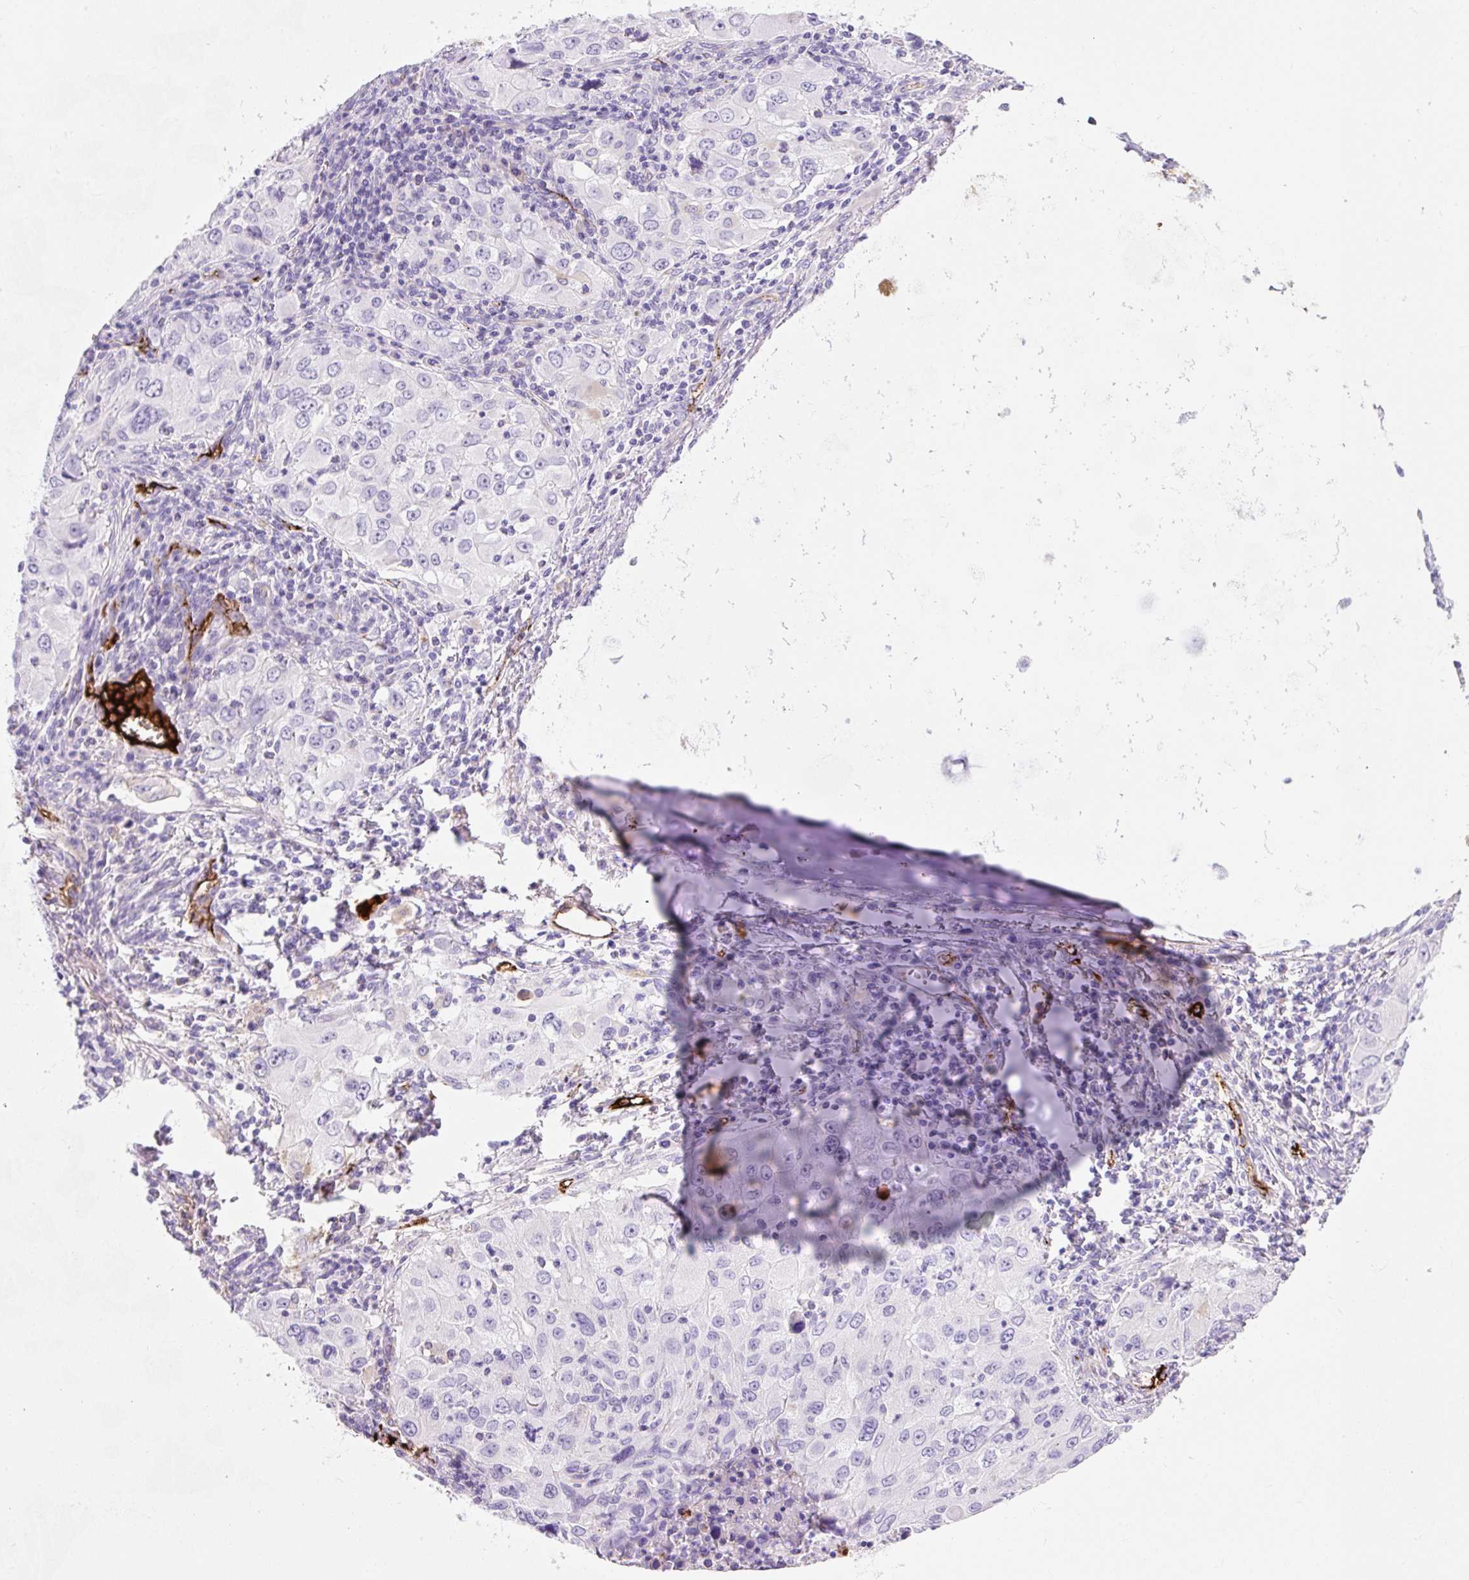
{"staining": {"intensity": "negative", "quantity": "none", "location": "none"}, "tissue": "lung cancer", "cell_type": "Tumor cells", "image_type": "cancer", "snomed": [{"axis": "morphology", "description": "Adenocarcinoma, NOS"}, {"axis": "morphology", "description": "Adenocarcinoma, metastatic, NOS"}, {"axis": "topography", "description": "Lymph node"}, {"axis": "topography", "description": "Lung"}], "caption": "Tumor cells show no significant staining in lung cancer. (DAB immunohistochemistry, high magnification).", "gene": "APOC4-APOC2", "patient": {"sex": "female", "age": 42}}